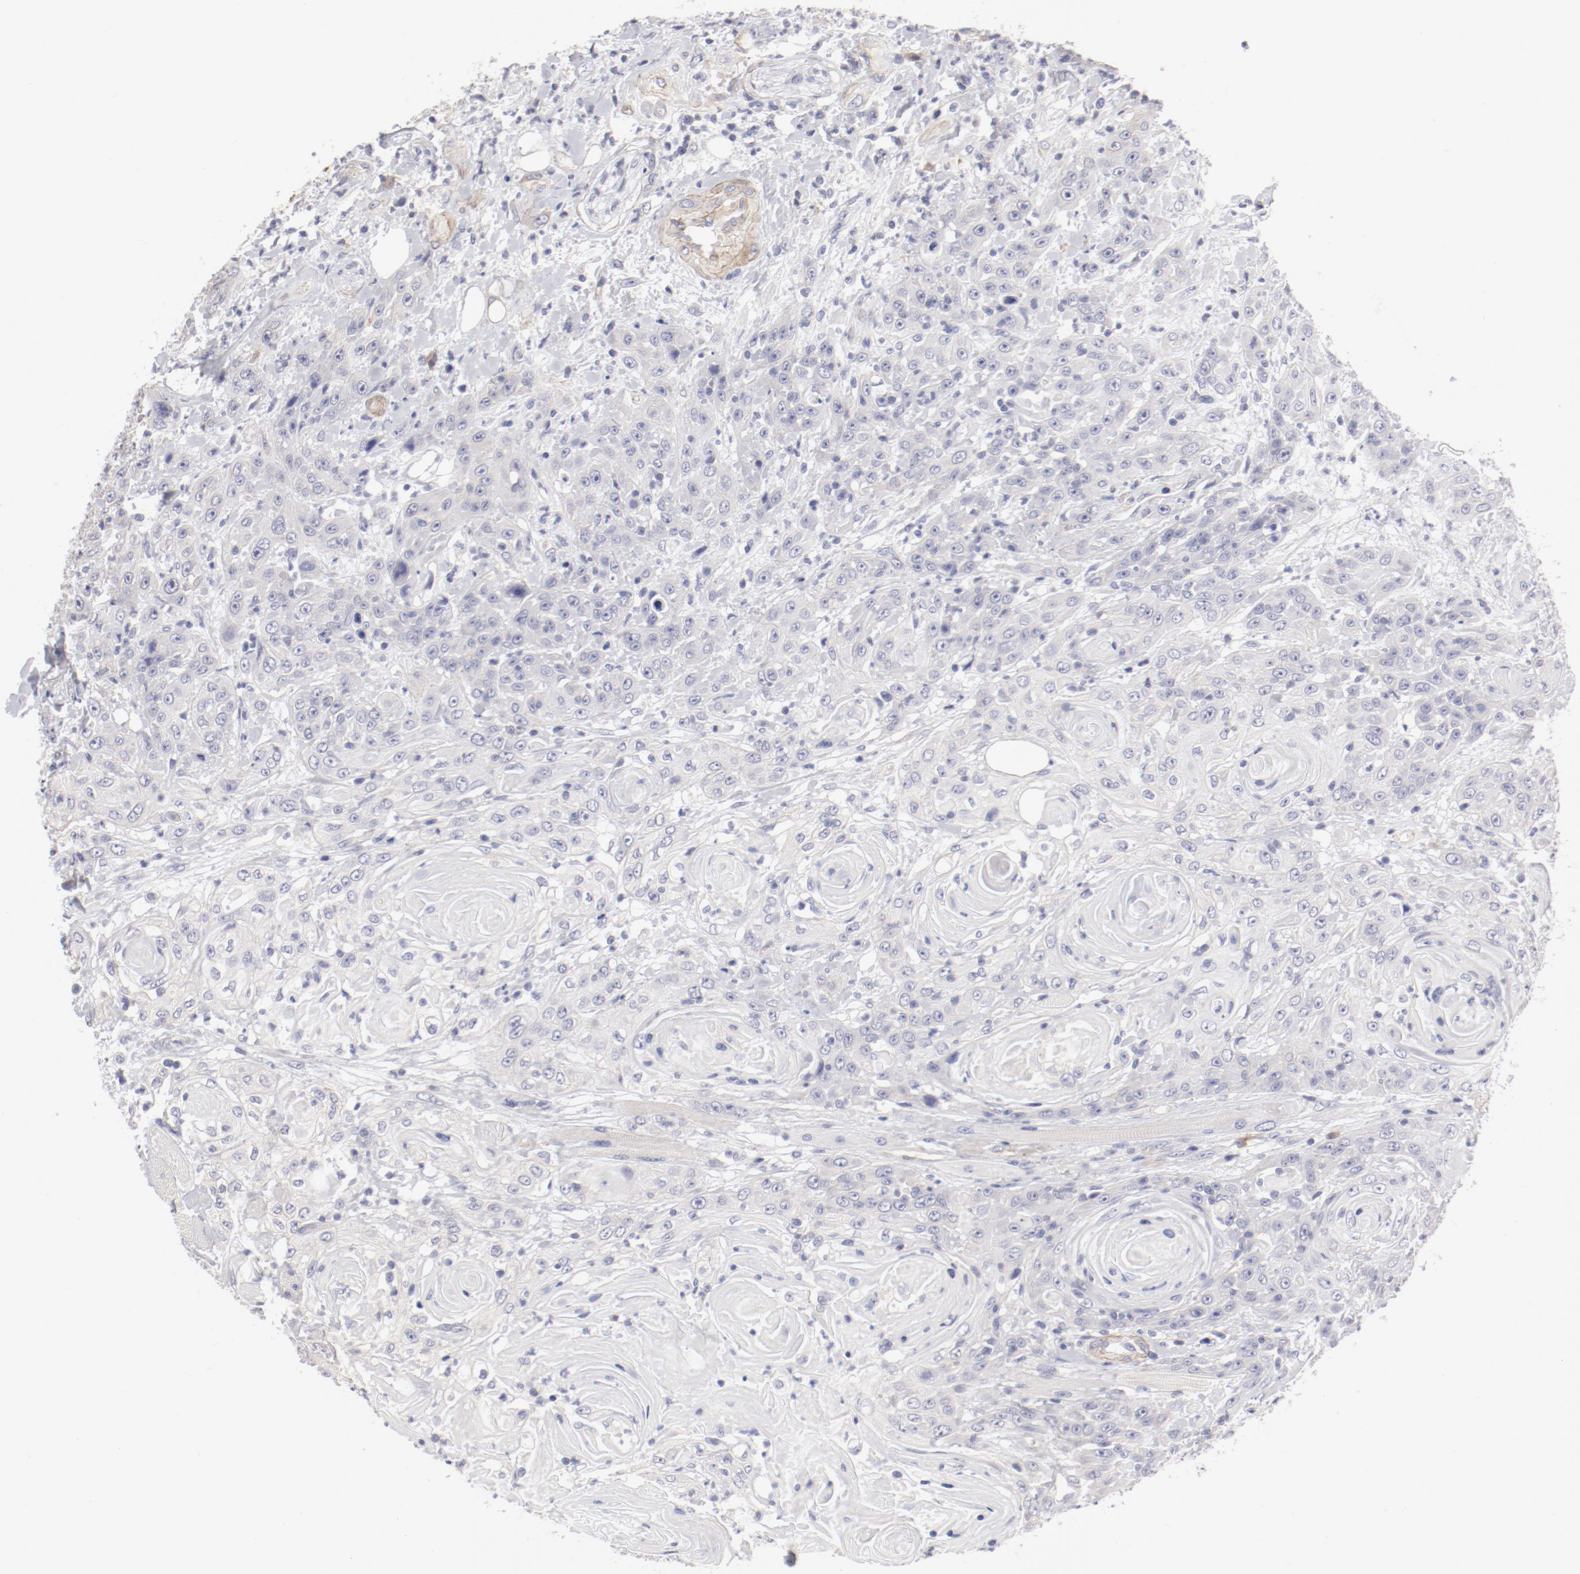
{"staining": {"intensity": "weak", "quantity": "<25%", "location": "cytoplasmic/membranous"}, "tissue": "head and neck cancer", "cell_type": "Tumor cells", "image_type": "cancer", "snomed": [{"axis": "morphology", "description": "Squamous cell carcinoma, NOS"}, {"axis": "topography", "description": "Head-Neck"}], "caption": "This is a histopathology image of IHC staining of head and neck squamous cell carcinoma, which shows no expression in tumor cells.", "gene": "LAX1", "patient": {"sex": "female", "age": 84}}